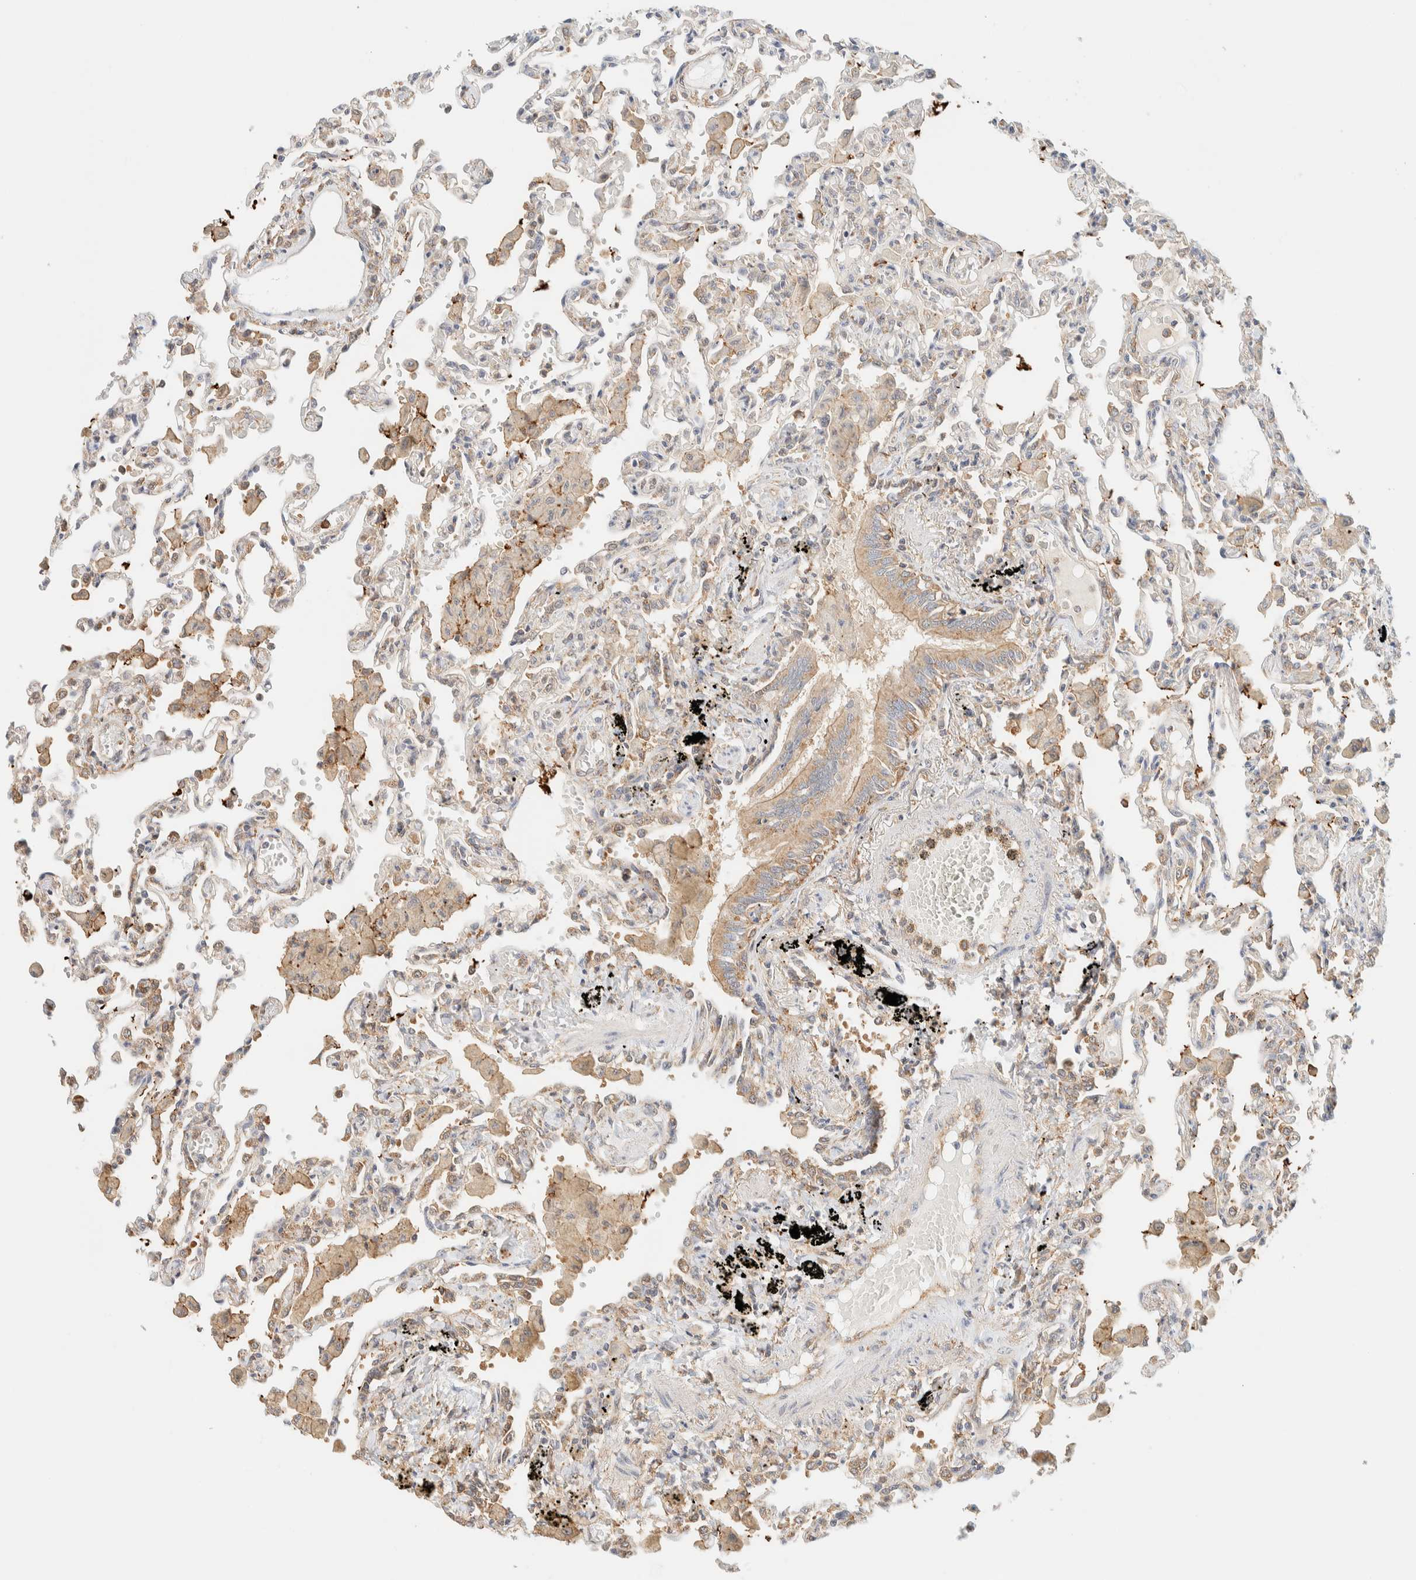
{"staining": {"intensity": "weak", "quantity": "25%-75%", "location": "cytoplasmic/membranous"}, "tissue": "lung", "cell_type": "Alveolar cells", "image_type": "normal", "snomed": [{"axis": "morphology", "description": "Normal tissue, NOS"}, {"axis": "topography", "description": "Bronchus"}, {"axis": "topography", "description": "Lung"}], "caption": "The immunohistochemical stain highlights weak cytoplasmic/membranous staining in alveolar cells of unremarkable lung. Immunohistochemistry stains the protein in brown and the nuclei are stained blue.", "gene": "TBC1D8B", "patient": {"sex": "female", "age": 49}}